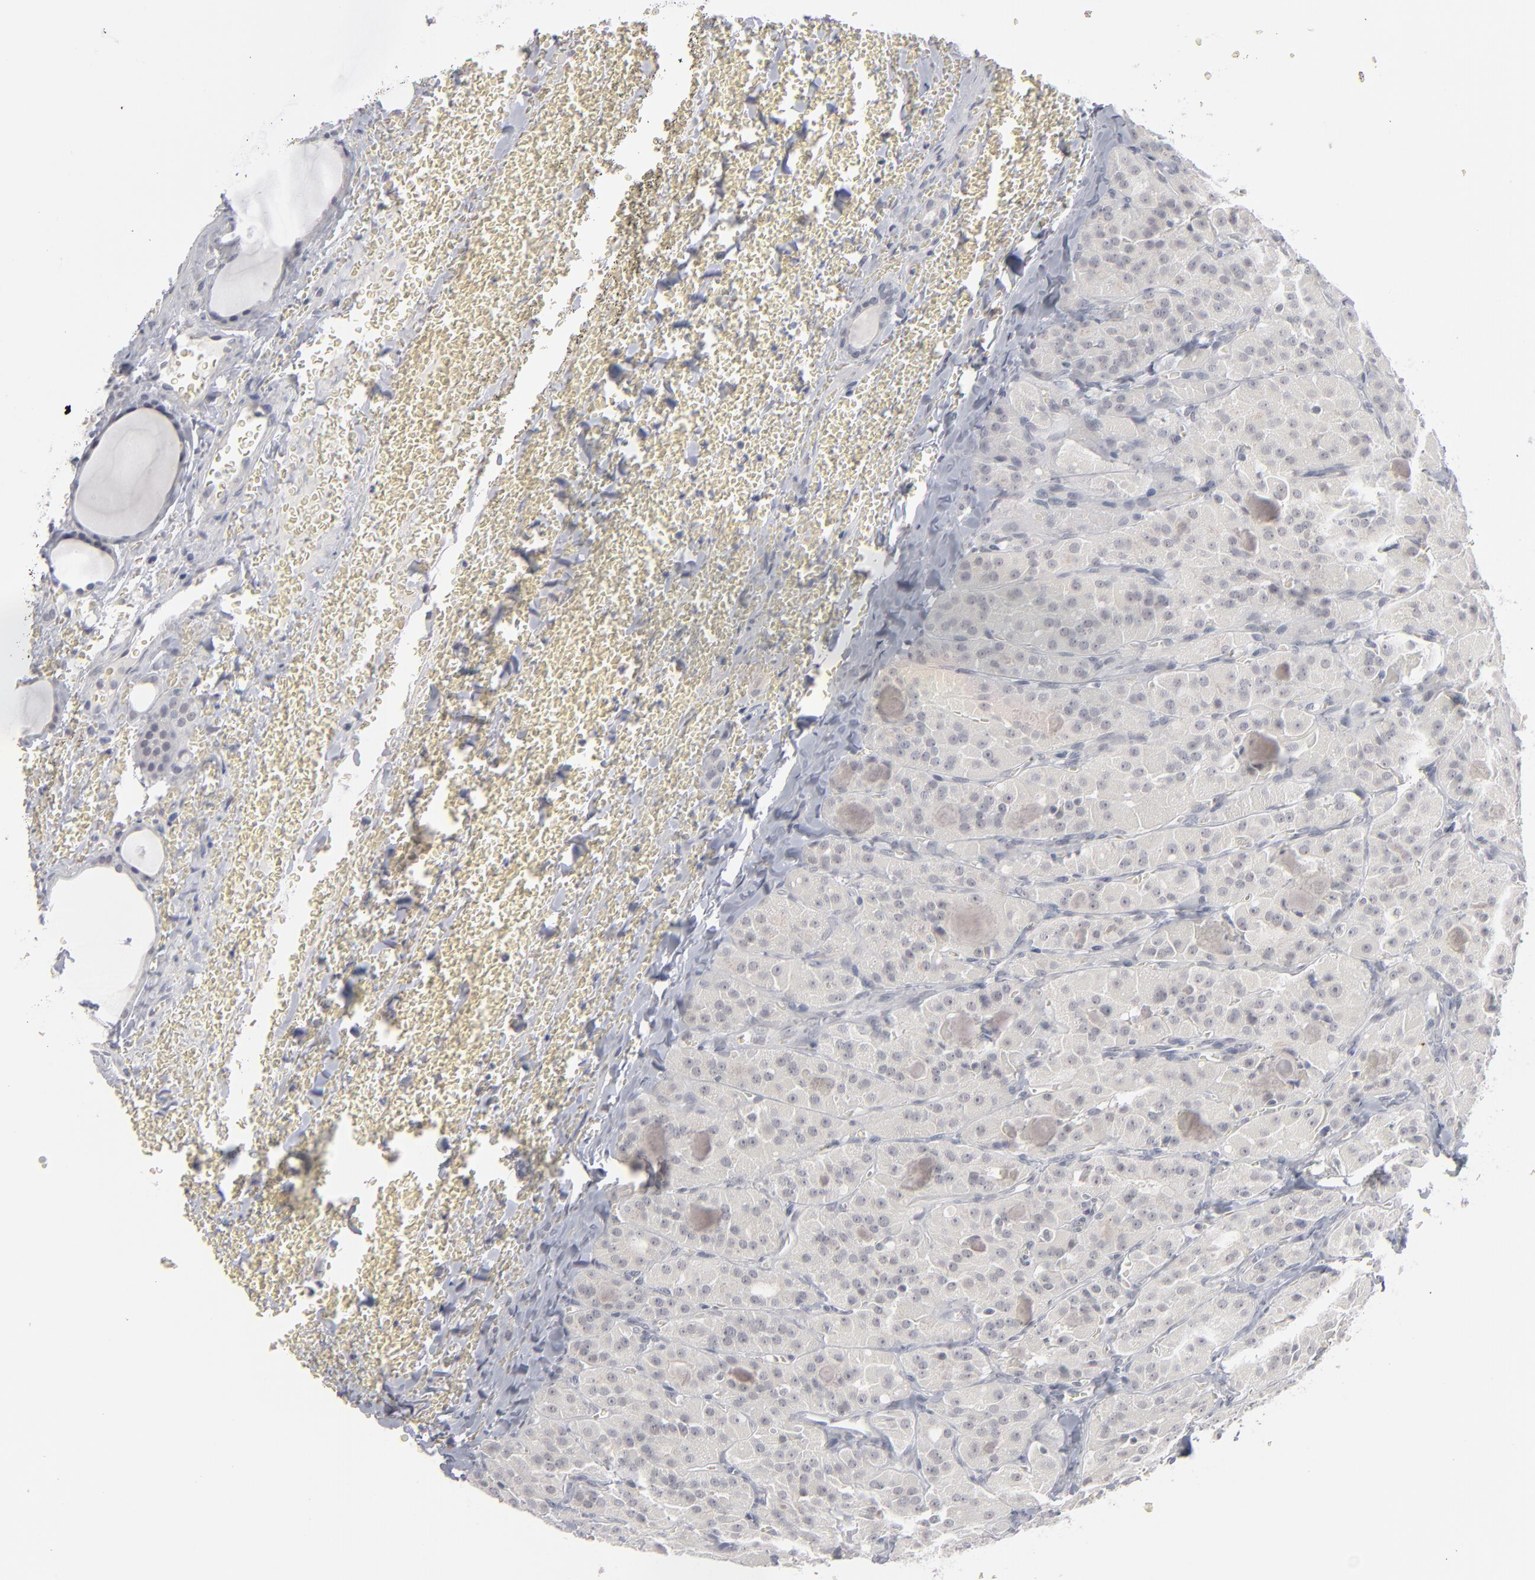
{"staining": {"intensity": "negative", "quantity": "none", "location": "none"}, "tissue": "thyroid cancer", "cell_type": "Tumor cells", "image_type": "cancer", "snomed": [{"axis": "morphology", "description": "Carcinoma, NOS"}, {"axis": "topography", "description": "Thyroid gland"}], "caption": "This is an immunohistochemistry (IHC) image of human thyroid carcinoma. There is no positivity in tumor cells.", "gene": "KIAA1210", "patient": {"sex": "male", "age": 76}}